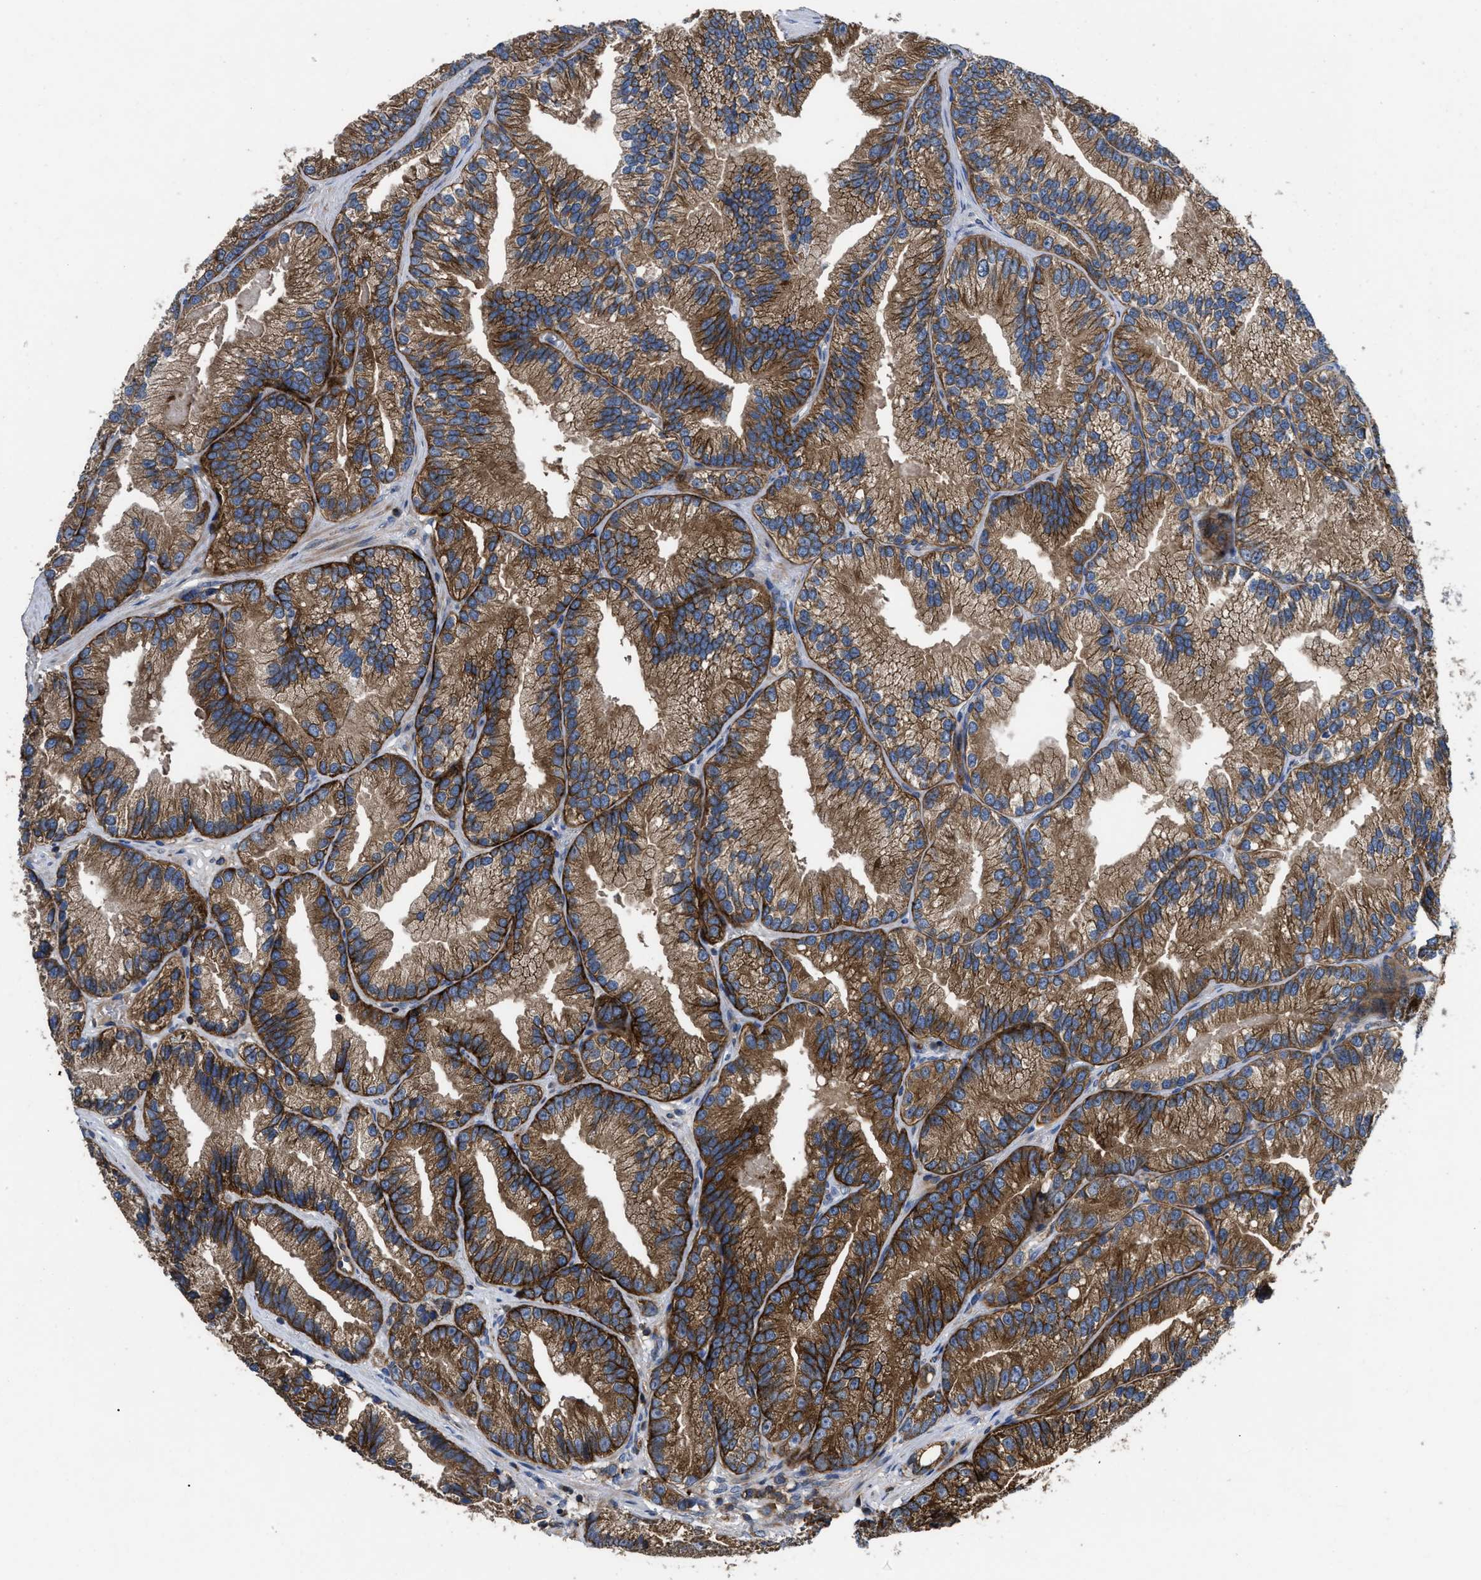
{"staining": {"intensity": "strong", "quantity": ">75%", "location": "cytoplasmic/membranous"}, "tissue": "prostate cancer", "cell_type": "Tumor cells", "image_type": "cancer", "snomed": [{"axis": "morphology", "description": "Adenocarcinoma, Low grade"}, {"axis": "topography", "description": "Prostate"}], "caption": "Tumor cells reveal high levels of strong cytoplasmic/membranous positivity in approximately >75% of cells in prostate adenocarcinoma (low-grade).", "gene": "YBEY", "patient": {"sex": "male", "age": 89}}